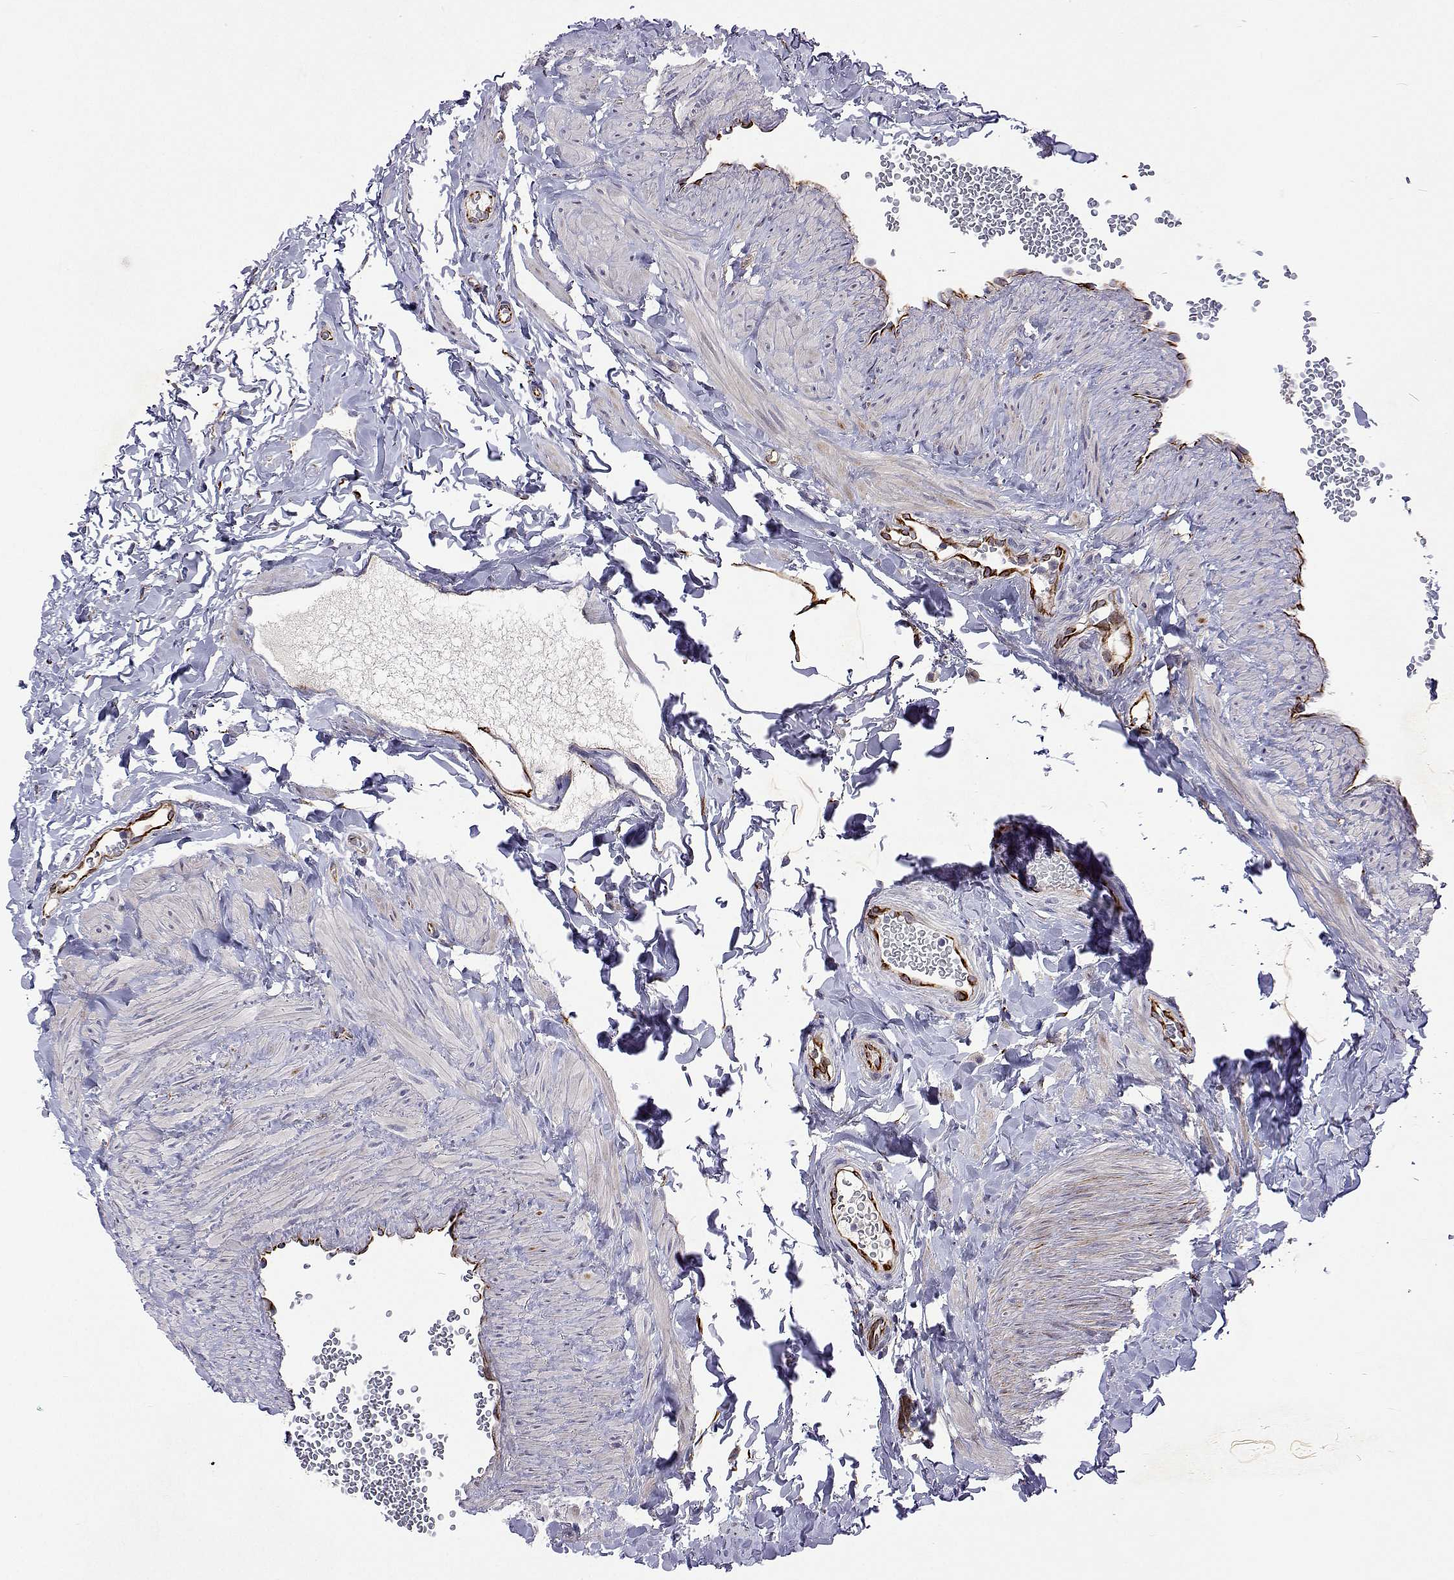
{"staining": {"intensity": "moderate", "quantity": "<25%", "location": "cytoplasmic/membranous"}, "tissue": "epididymis", "cell_type": "Glandular cells", "image_type": "normal", "snomed": [{"axis": "morphology", "description": "Normal tissue, NOS"}, {"axis": "topography", "description": "Epididymis, spermatic cord, NOS"}, {"axis": "topography", "description": "Epididymis"}, {"axis": "topography", "description": "Peripheral nerve tissue"}], "caption": "Human epididymis stained with a brown dye exhibits moderate cytoplasmic/membranous positive expression in about <25% of glandular cells.", "gene": "DHTKD1", "patient": {"sex": "male", "age": 29}}